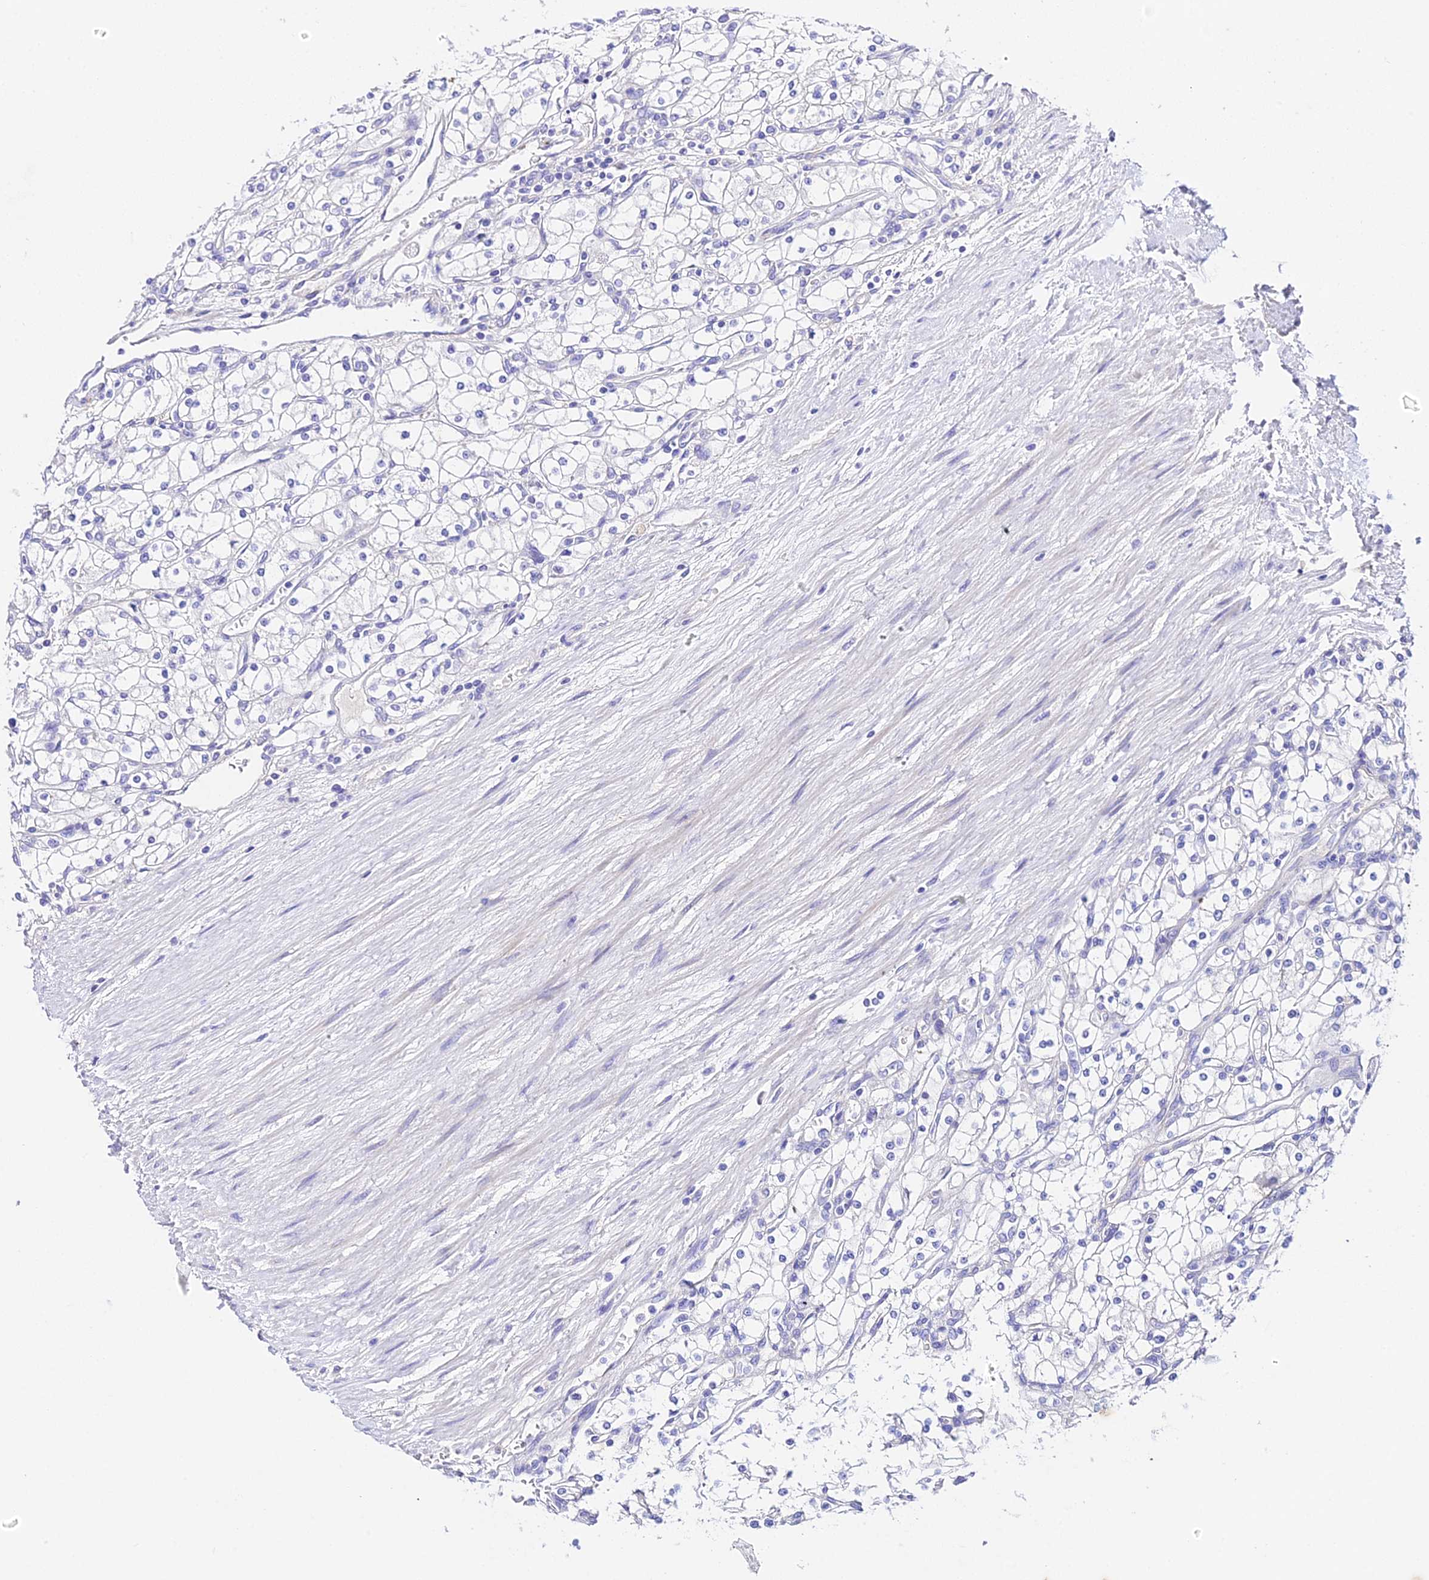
{"staining": {"intensity": "negative", "quantity": "none", "location": "none"}, "tissue": "renal cancer", "cell_type": "Tumor cells", "image_type": "cancer", "snomed": [{"axis": "morphology", "description": "Adenocarcinoma, NOS"}, {"axis": "topography", "description": "Kidney"}], "caption": "Human renal cancer stained for a protein using IHC demonstrates no staining in tumor cells.", "gene": "TMEM117", "patient": {"sex": "male", "age": 80}}